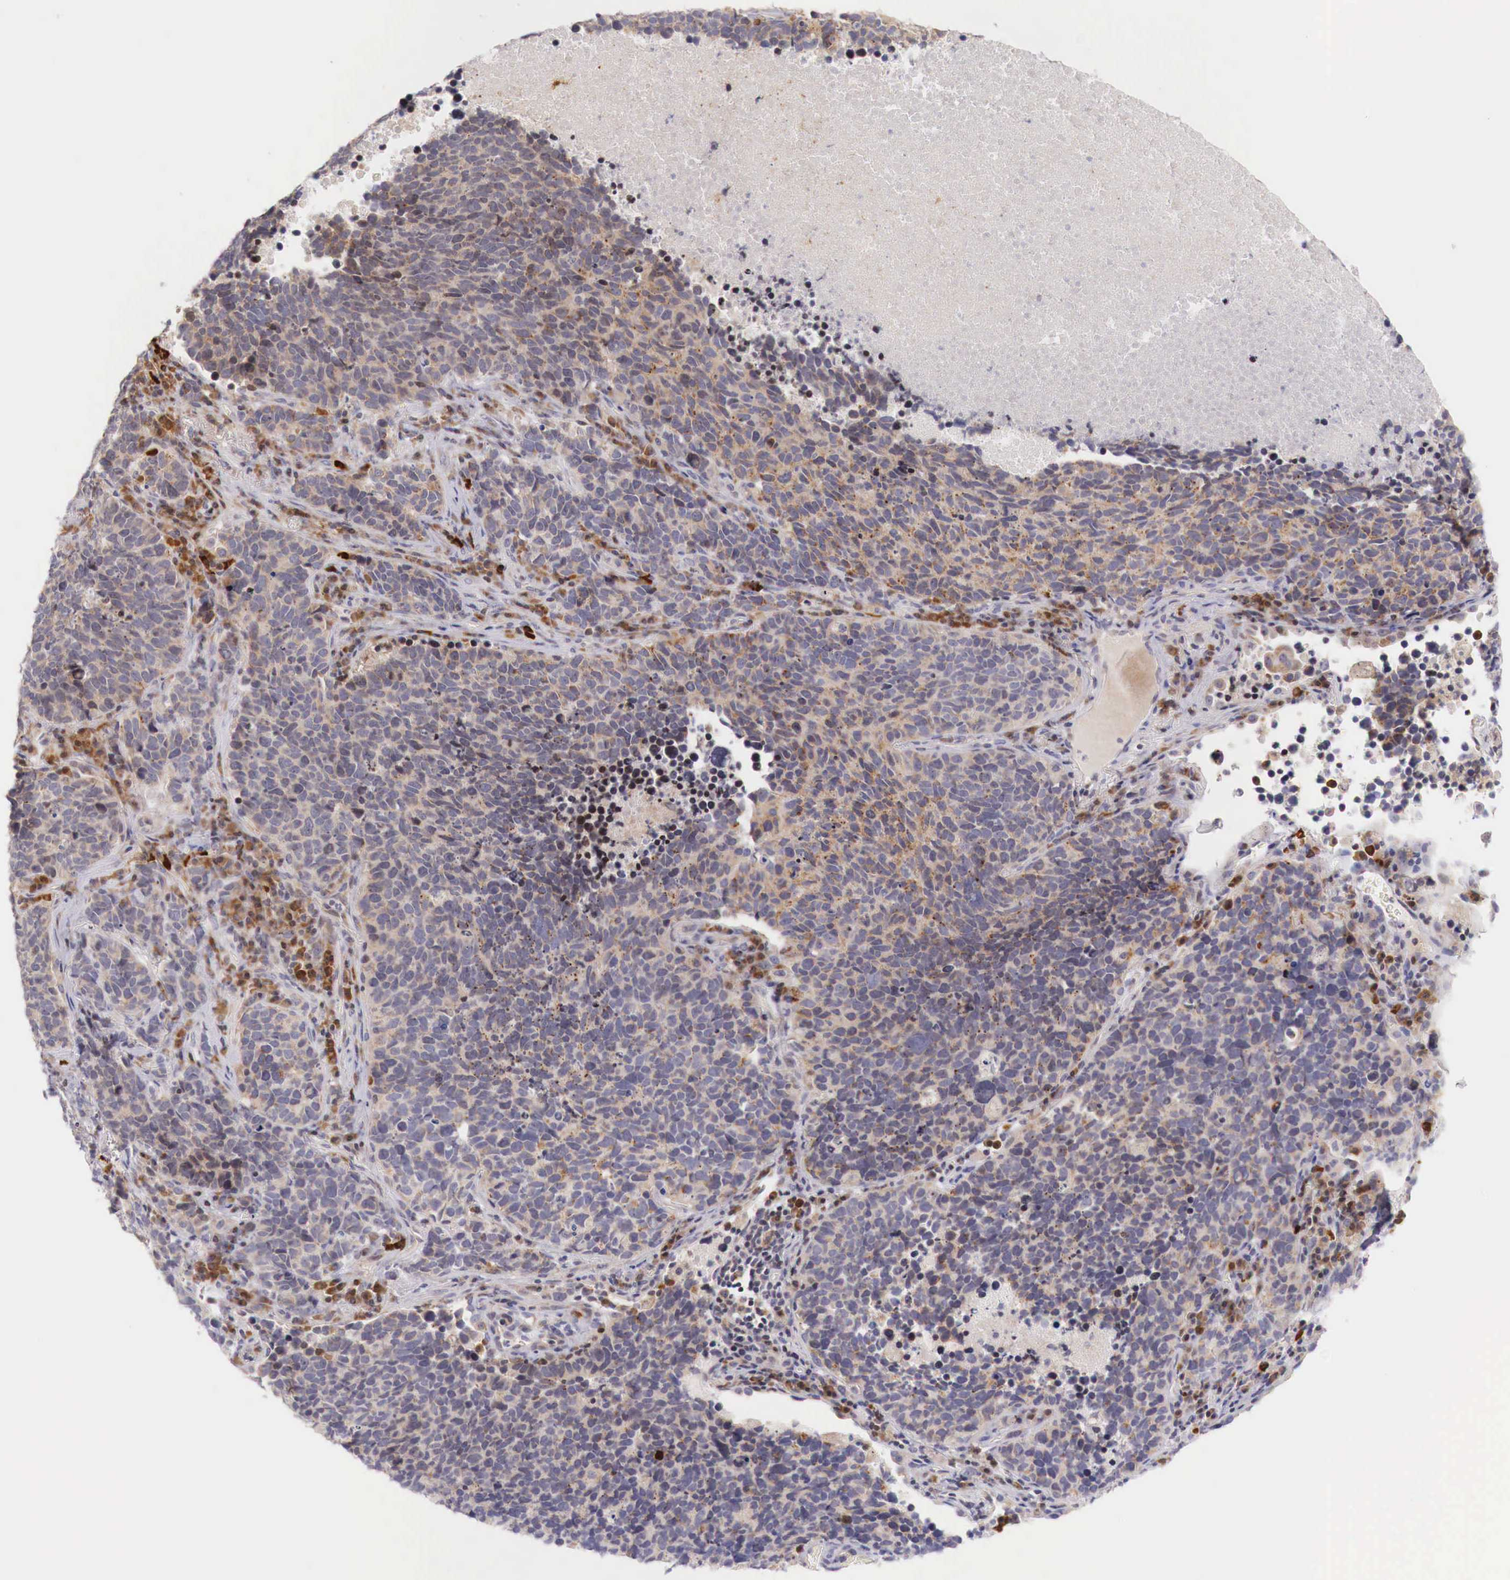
{"staining": {"intensity": "moderate", "quantity": "<25%", "location": "cytoplasmic/membranous"}, "tissue": "lung cancer", "cell_type": "Tumor cells", "image_type": "cancer", "snomed": [{"axis": "morphology", "description": "Neoplasm, malignant, NOS"}, {"axis": "topography", "description": "Lung"}], "caption": "A histopathology image showing moderate cytoplasmic/membranous staining in about <25% of tumor cells in lung malignant neoplasm, as visualized by brown immunohistochemical staining.", "gene": "CLCN5", "patient": {"sex": "female", "age": 75}}